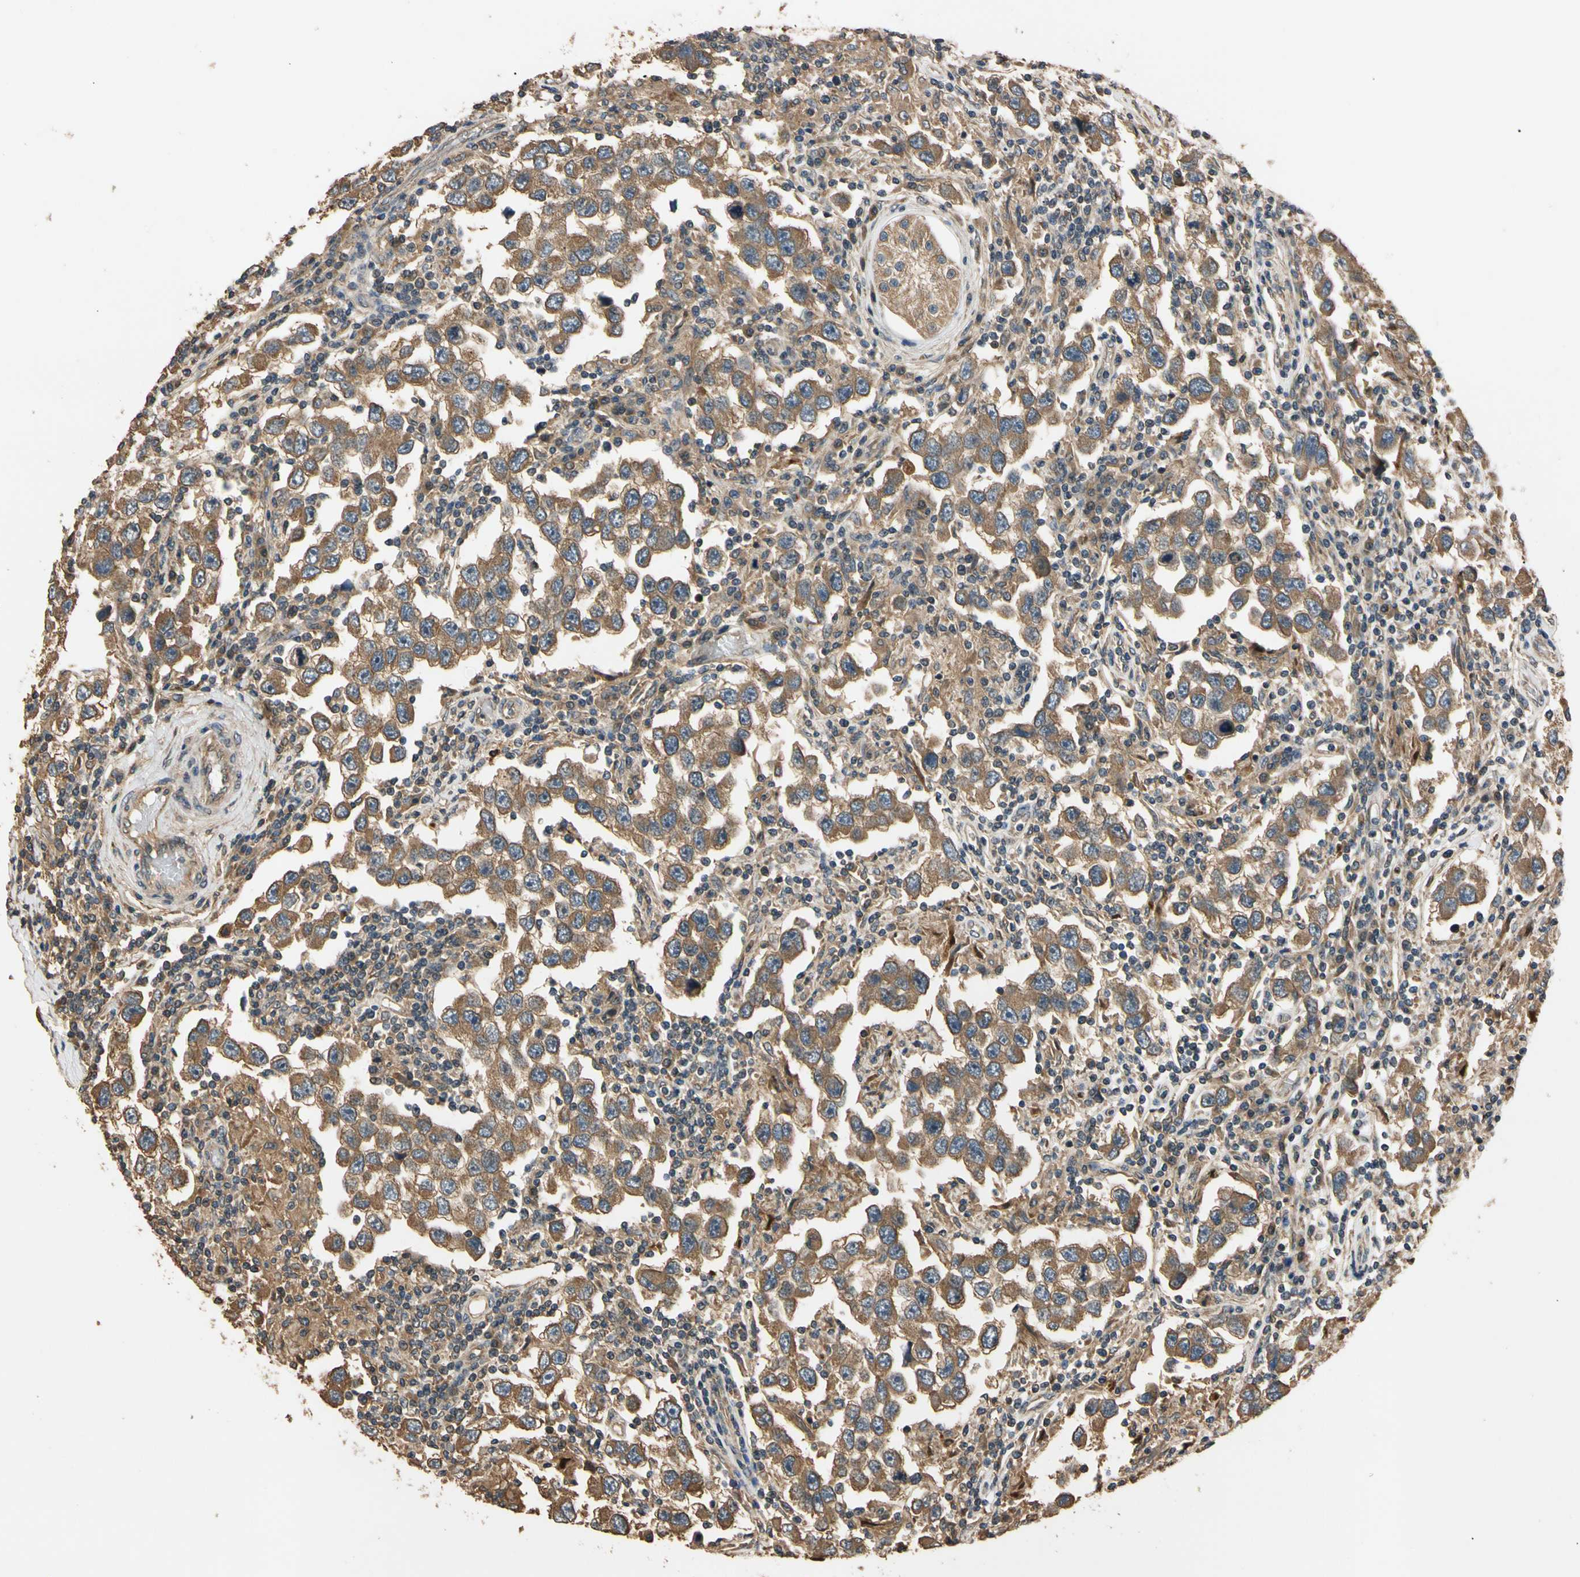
{"staining": {"intensity": "moderate", "quantity": ">75%", "location": "cytoplasmic/membranous"}, "tissue": "testis cancer", "cell_type": "Tumor cells", "image_type": "cancer", "snomed": [{"axis": "morphology", "description": "Carcinoma, Embryonal, NOS"}, {"axis": "topography", "description": "Testis"}], "caption": "Immunohistochemical staining of testis cancer (embryonal carcinoma) demonstrates moderate cytoplasmic/membranous protein staining in about >75% of tumor cells.", "gene": "MGRN1", "patient": {"sex": "male", "age": 21}}